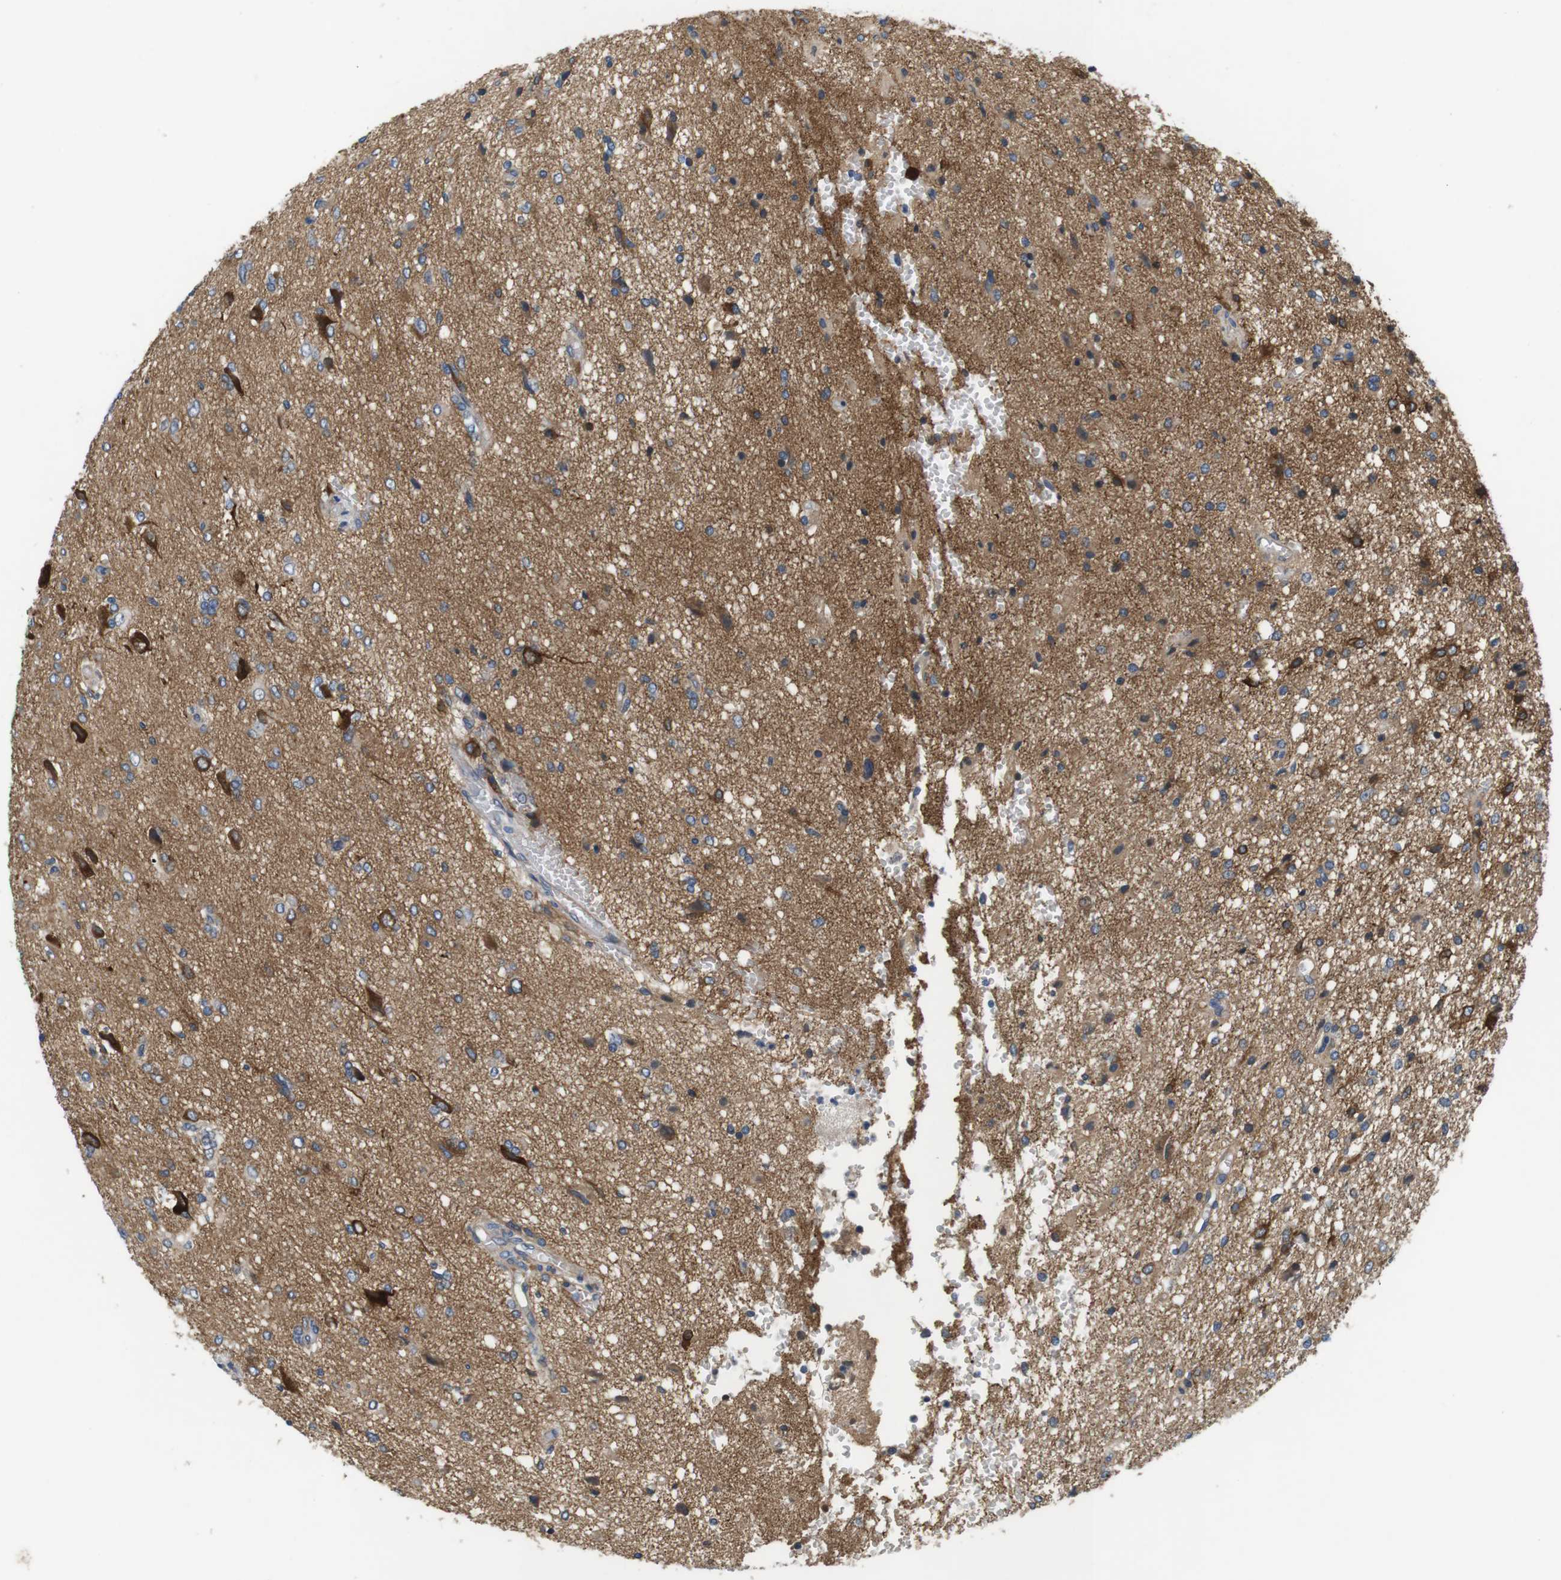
{"staining": {"intensity": "strong", "quantity": "25%-75%", "location": "cytoplasmic/membranous"}, "tissue": "glioma", "cell_type": "Tumor cells", "image_type": "cancer", "snomed": [{"axis": "morphology", "description": "Glioma, malignant, High grade"}, {"axis": "topography", "description": "Brain"}], "caption": "Human glioma stained for a protein (brown) exhibits strong cytoplasmic/membranous positive staining in about 25%-75% of tumor cells.", "gene": "DCLK1", "patient": {"sex": "female", "age": 59}}